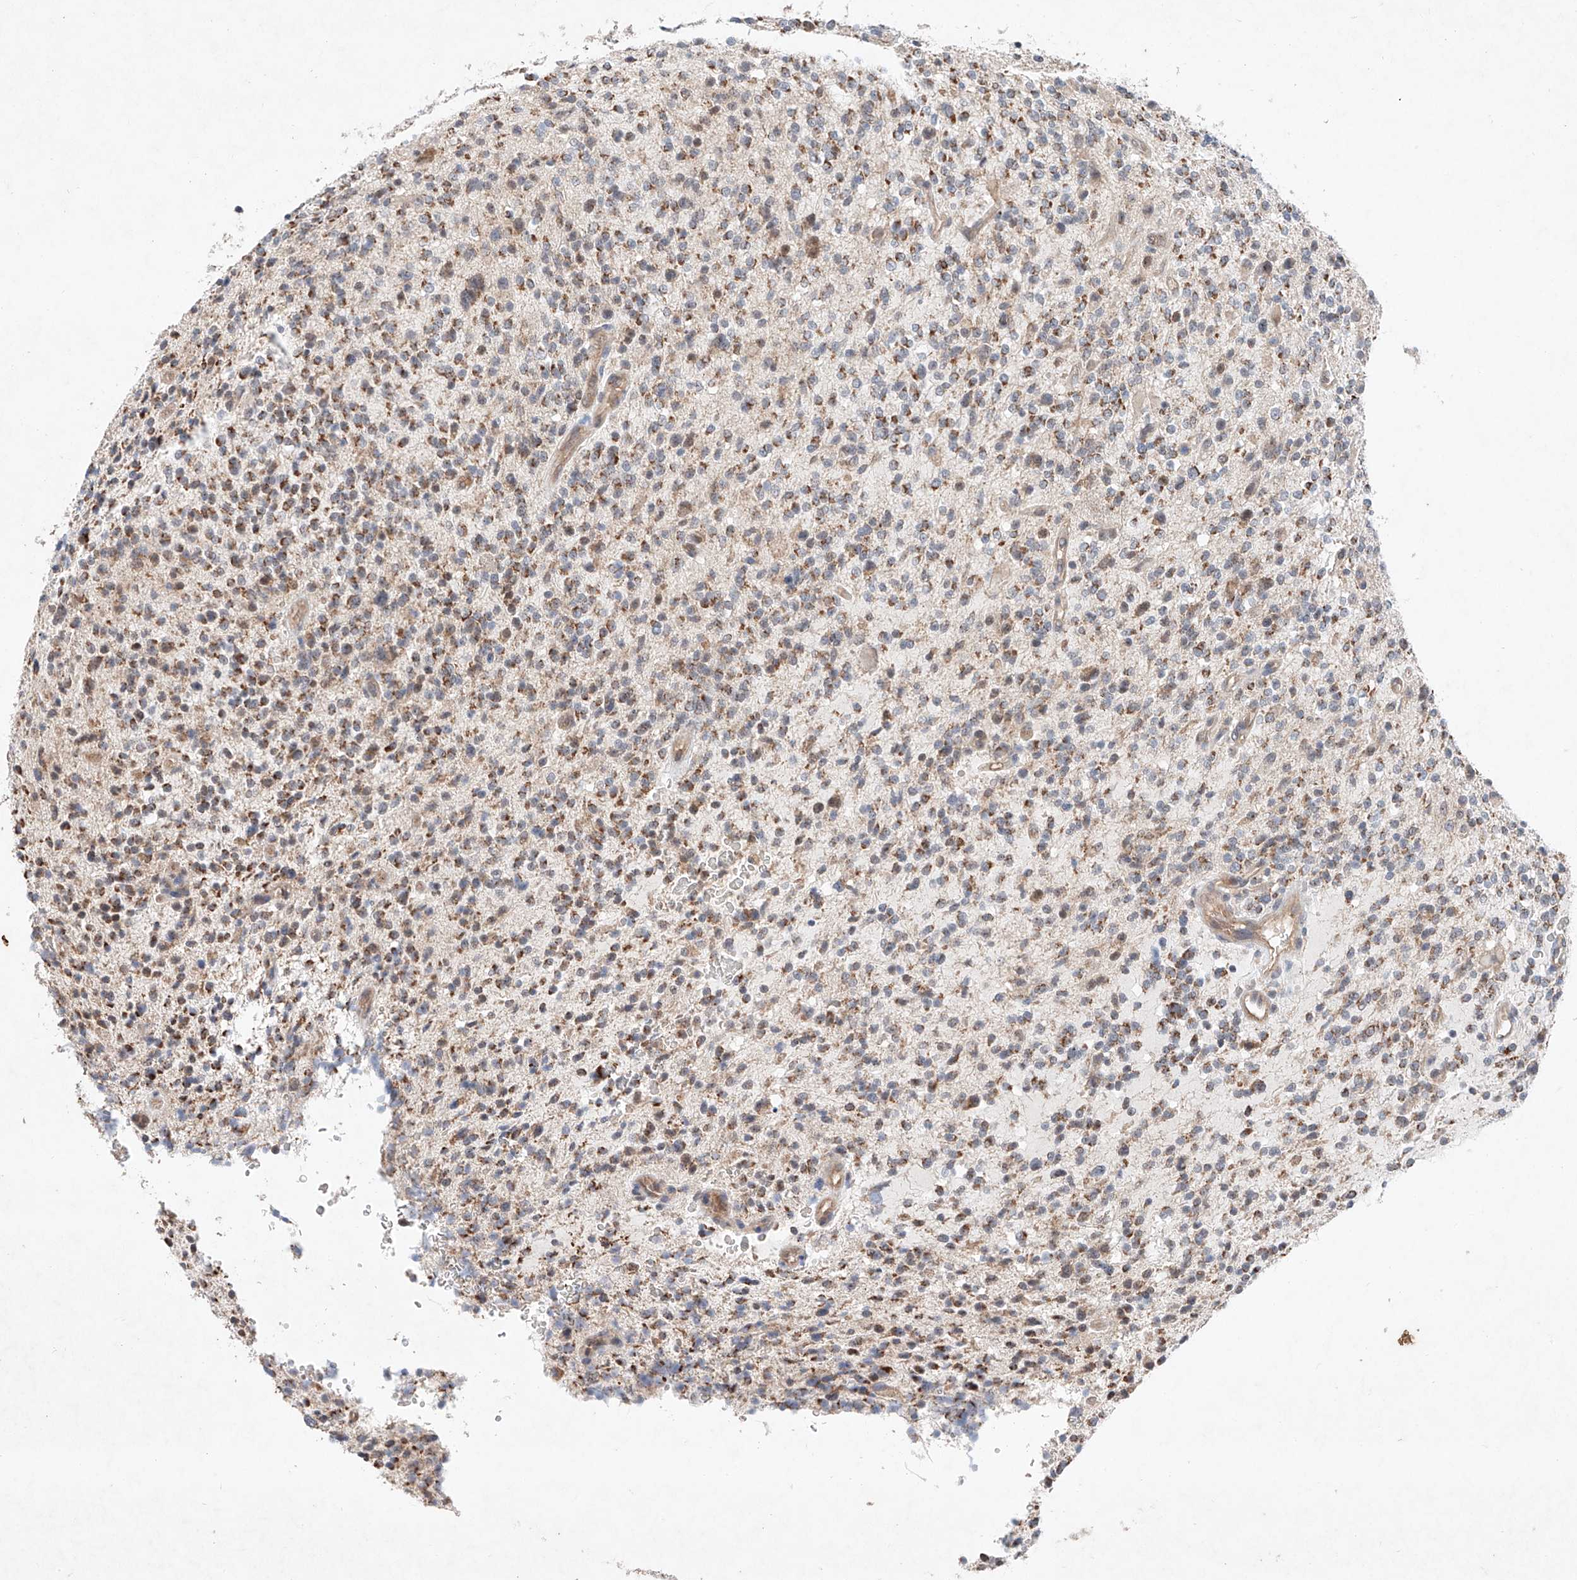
{"staining": {"intensity": "moderate", "quantity": "25%-75%", "location": "cytoplasmic/membranous"}, "tissue": "glioma", "cell_type": "Tumor cells", "image_type": "cancer", "snomed": [{"axis": "morphology", "description": "Glioma, malignant, High grade"}, {"axis": "topography", "description": "Brain"}], "caption": "Glioma stained with DAB IHC displays medium levels of moderate cytoplasmic/membranous expression in approximately 25%-75% of tumor cells. (Stains: DAB (3,3'-diaminobenzidine) in brown, nuclei in blue, Microscopy: brightfield microscopy at high magnification).", "gene": "FASTK", "patient": {"sex": "male", "age": 48}}